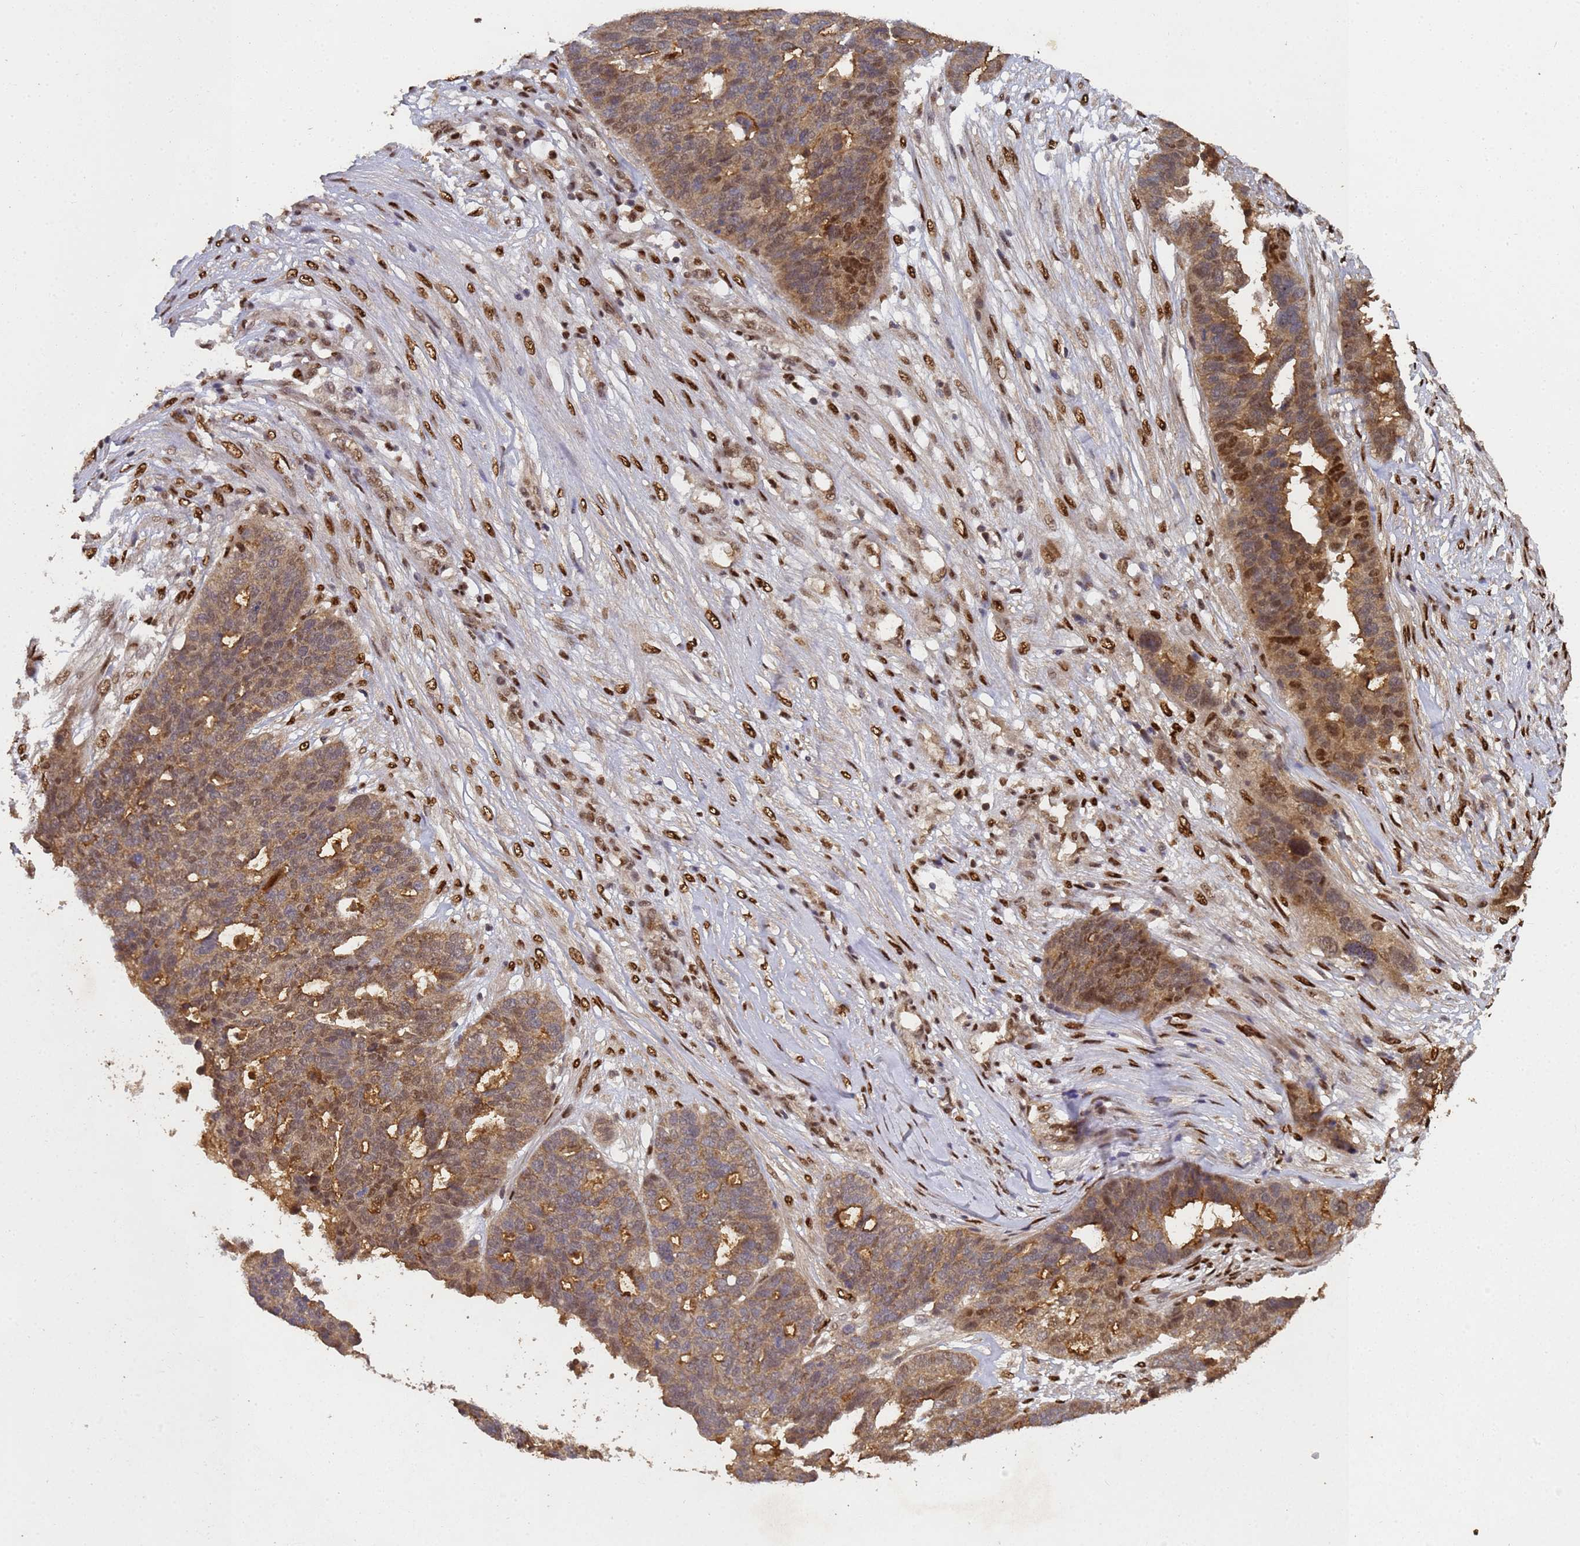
{"staining": {"intensity": "moderate", "quantity": ">75%", "location": "cytoplasmic/membranous"}, "tissue": "ovarian cancer", "cell_type": "Tumor cells", "image_type": "cancer", "snomed": [{"axis": "morphology", "description": "Cystadenocarcinoma, serous, NOS"}, {"axis": "topography", "description": "Ovary"}], "caption": "Immunohistochemical staining of ovarian cancer (serous cystadenocarcinoma) displays medium levels of moderate cytoplasmic/membranous protein positivity in approximately >75% of tumor cells.", "gene": "SECISBP2", "patient": {"sex": "female", "age": 59}}